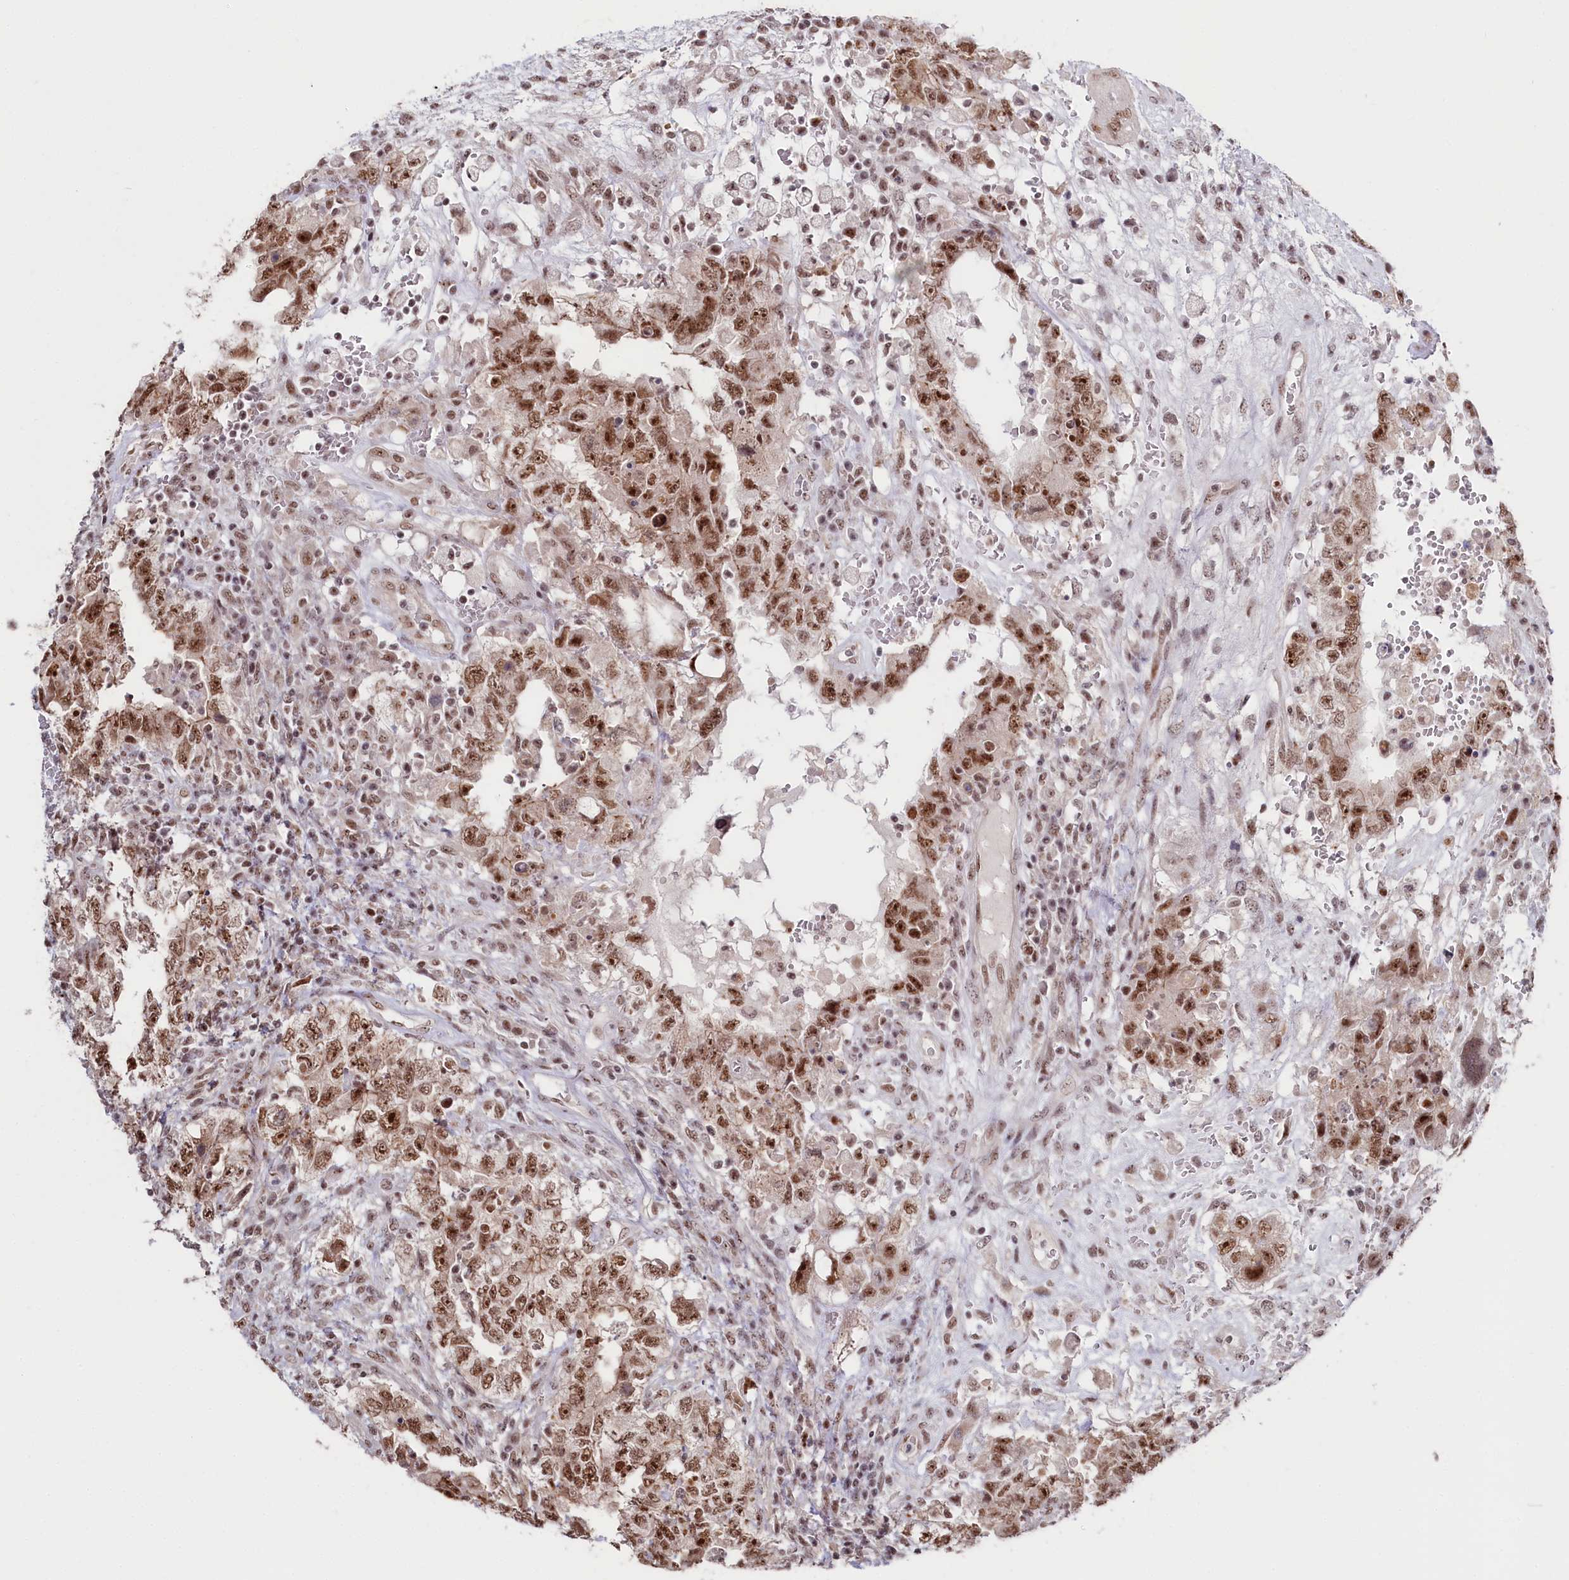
{"staining": {"intensity": "moderate", "quantity": ">75%", "location": "nuclear"}, "tissue": "testis cancer", "cell_type": "Tumor cells", "image_type": "cancer", "snomed": [{"axis": "morphology", "description": "Carcinoma, Embryonal, NOS"}, {"axis": "topography", "description": "Testis"}], "caption": "Moderate nuclear protein expression is seen in about >75% of tumor cells in testis embryonal carcinoma. (Brightfield microscopy of DAB IHC at high magnification).", "gene": "POLR2H", "patient": {"sex": "male", "age": 26}}